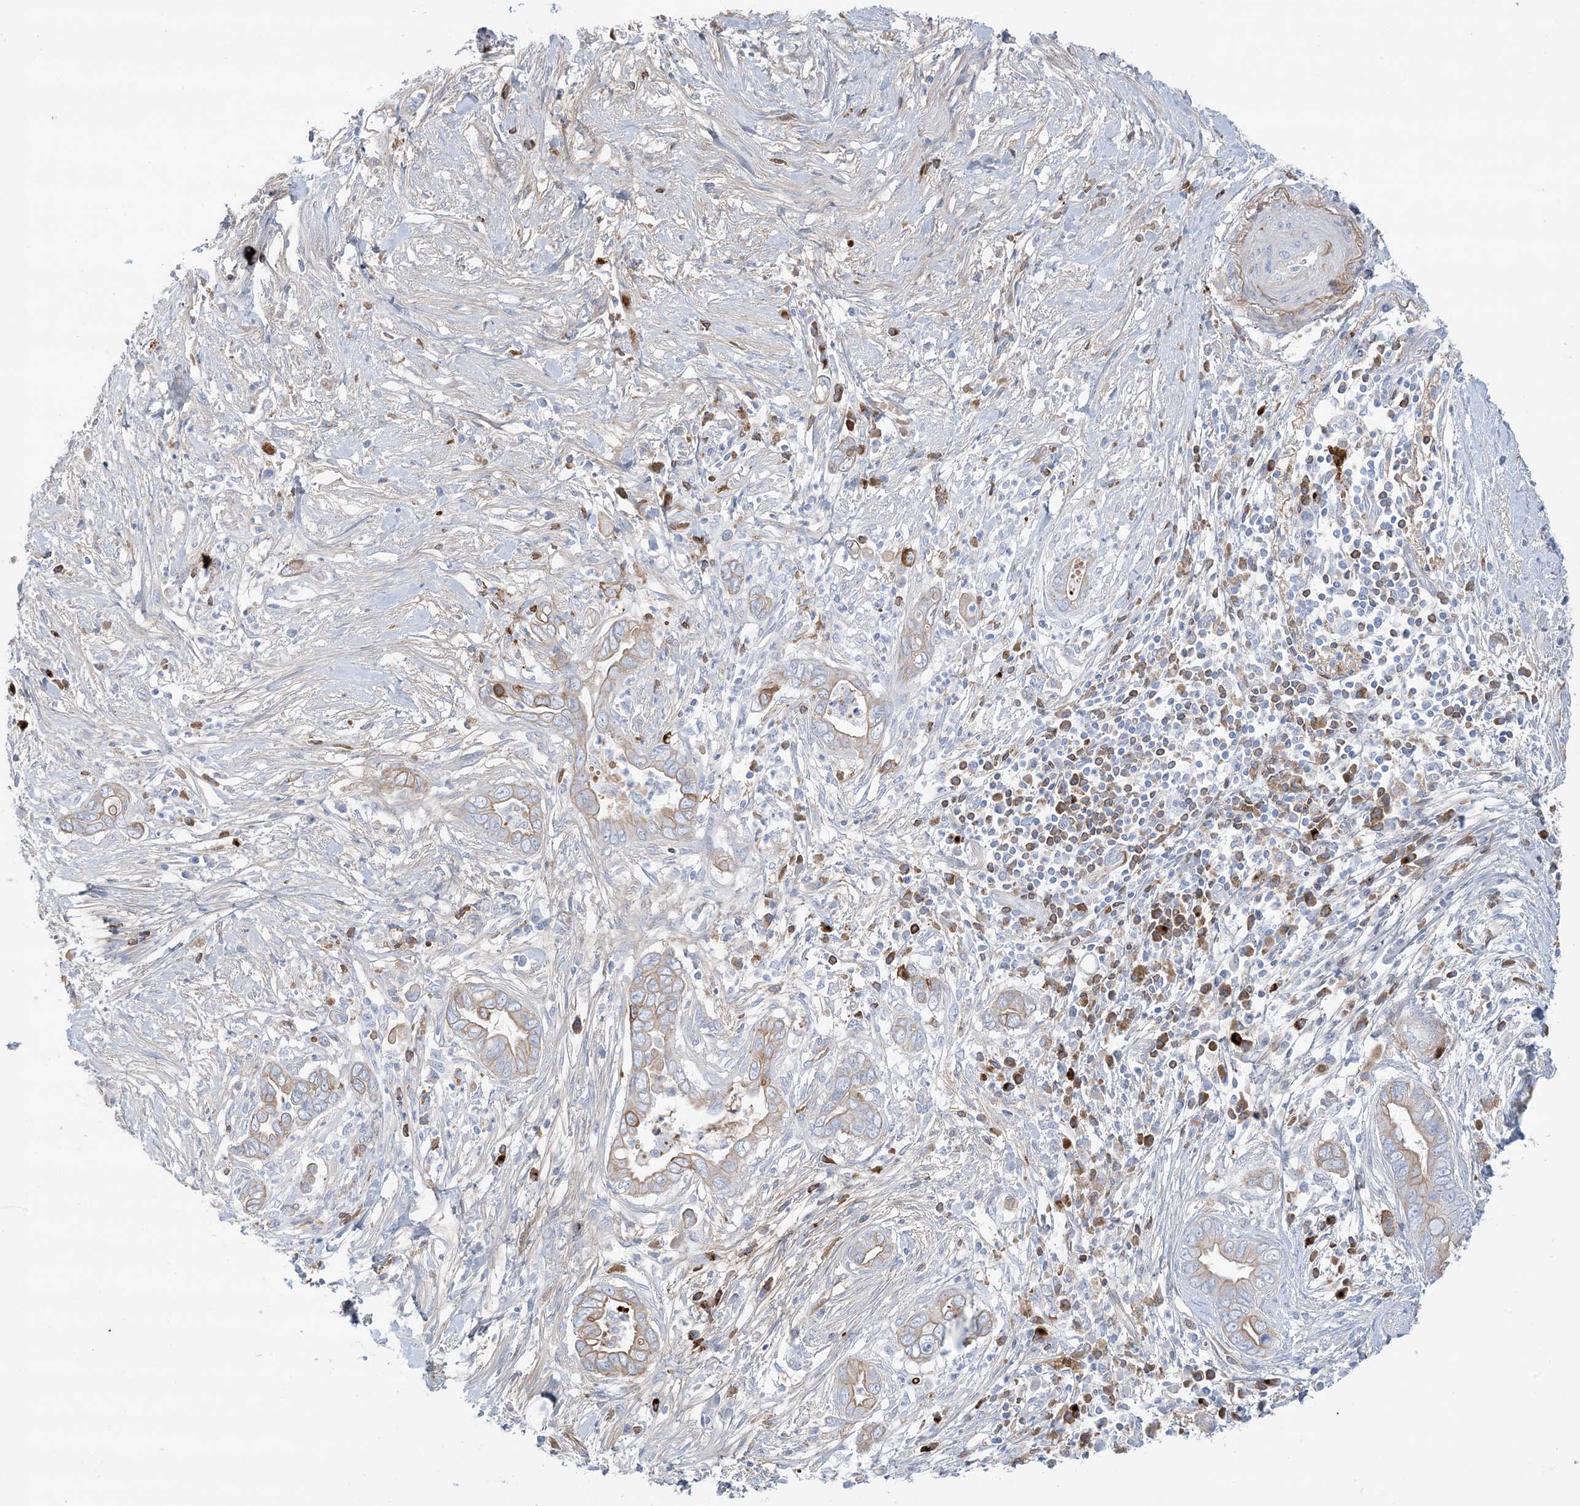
{"staining": {"intensity": "weak", "quantity": "25%-75%", "location": "cytoplasmic/membranous"}, "tissue": "pancreatic cancer", "cell_type": "Tumor cells", "image_type": "cancer", "snomed": [{"axis": "morphology", "description": "Adenocarcinoma, NOS"}, {"axis": "topography", "description": "Pancreas"}], "caption": "Tumor cells demonstrate weak cytoplasmic/membranous expression in about 25%-75% of cells in pancreatic cancer.", "gene": "ATP11C", "patient": {"sex": "male", "age": 75}}